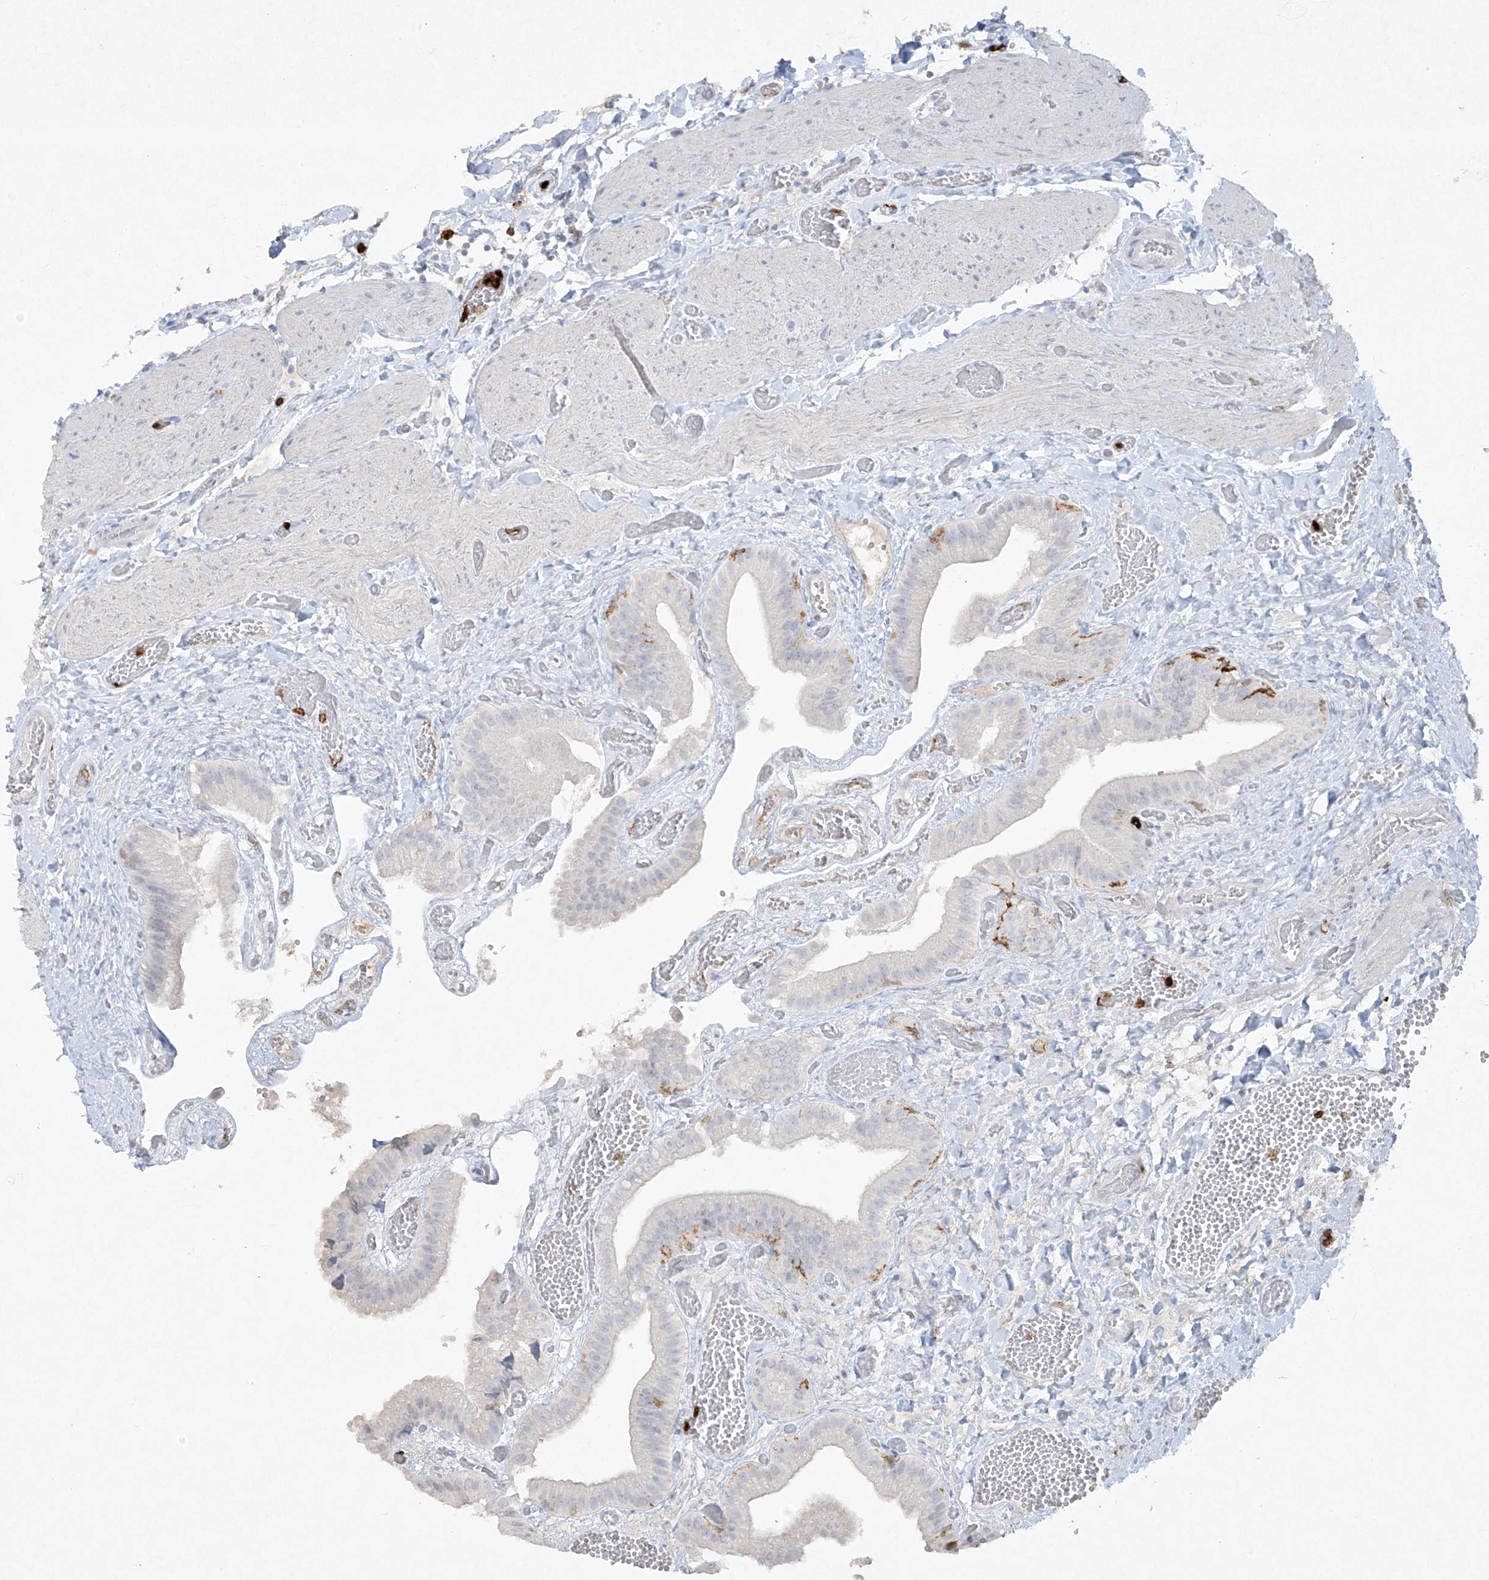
{"staining": {"intensity": "negative", "quantity": "none", "location": "none"}, "tissue": "gallbladder", "cell_type": "Glandular cells", "image_type": "normal", "snomed": [{"axis": "morphology", "description": "Normal tissue, NOS"}, {"axis": "topography", "description": "Gallbladder"}], "caption": "Gallbladder stained for a protein using immunohistochemistry (IHC) reveals no expression glandular cells.", "gene": "FCGR3A", "patient": {"sex": "female", "age": 64}}